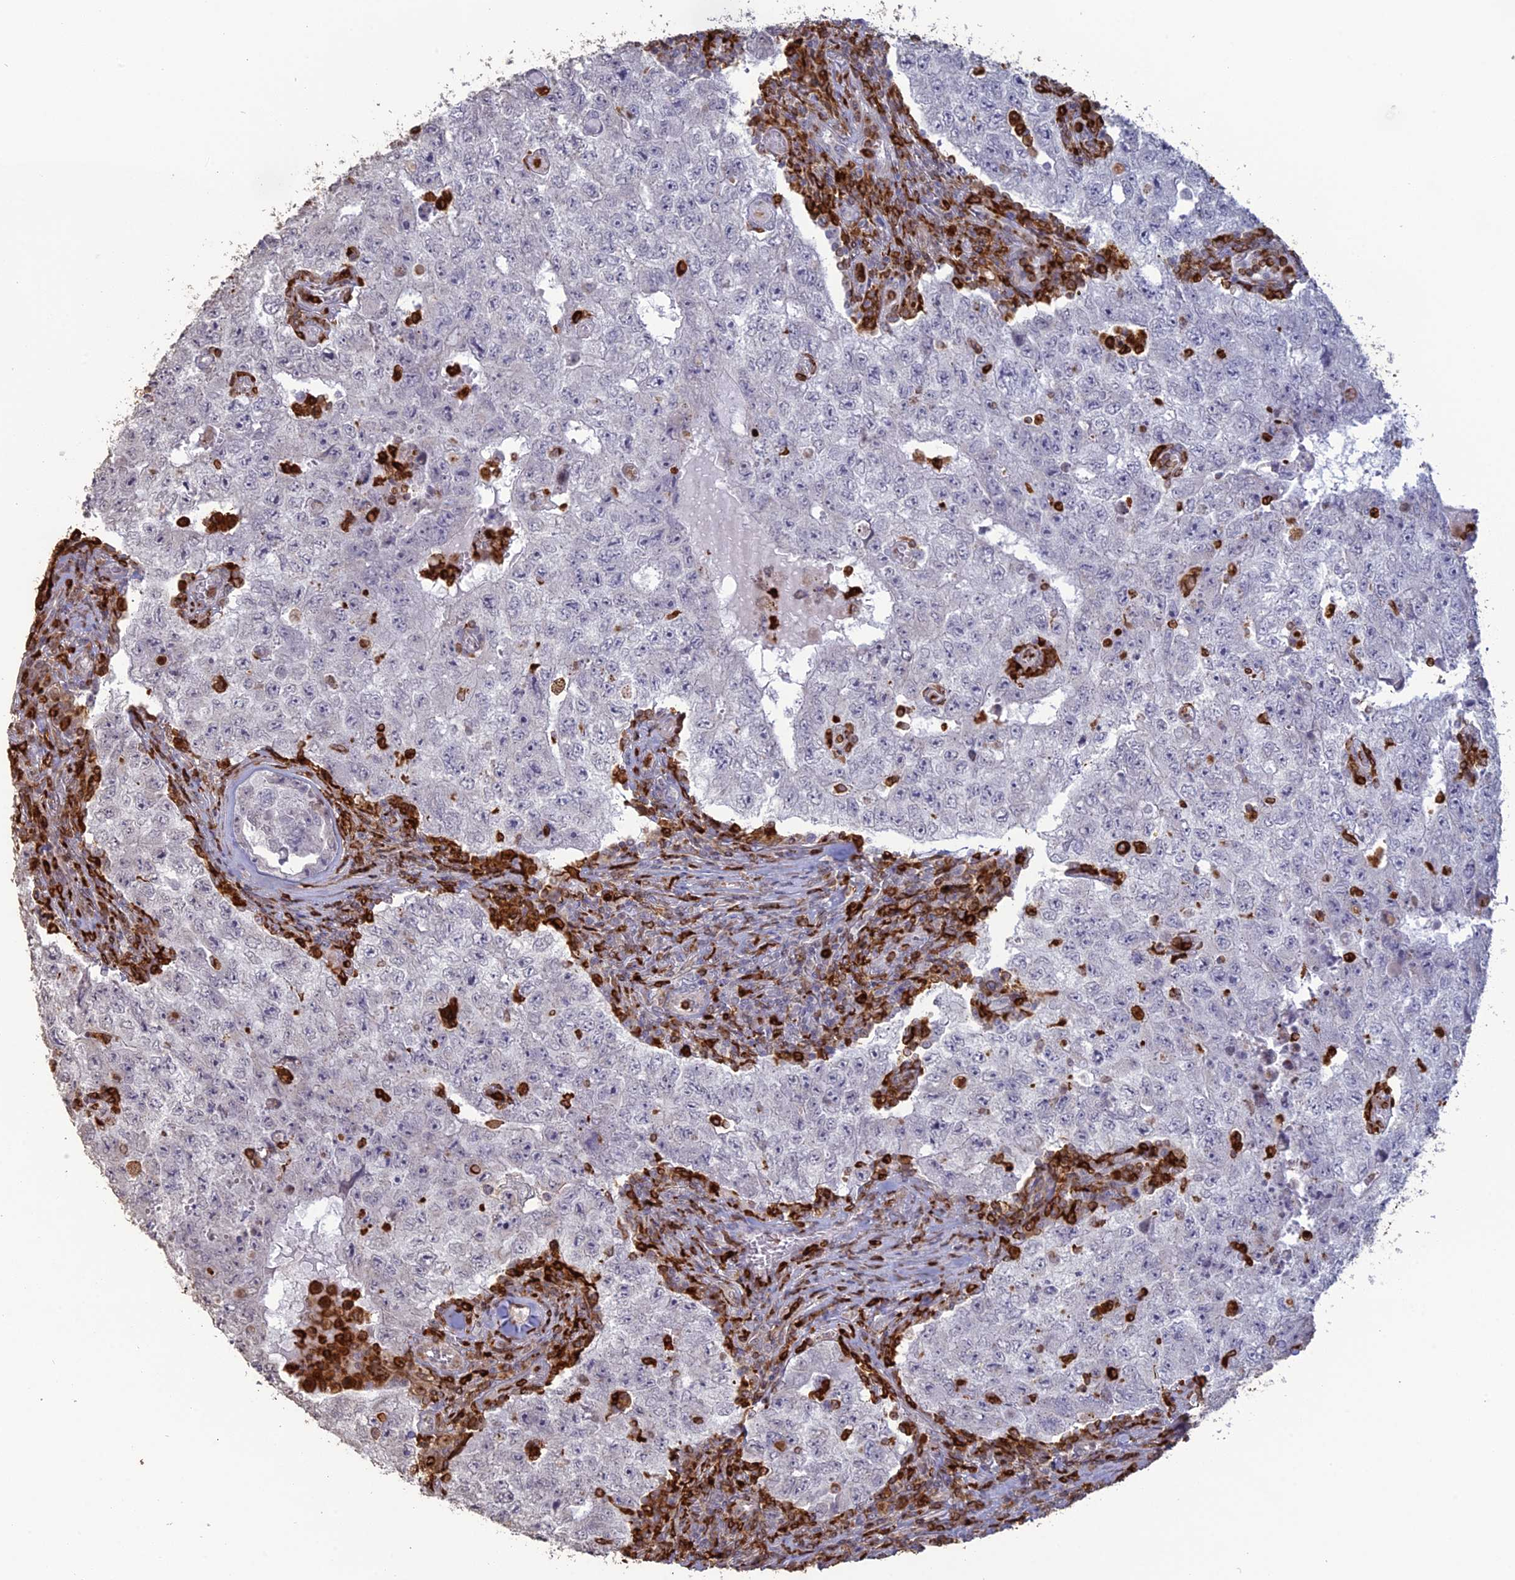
{"staining": {"intensity": "negative", "quantity": "none", "location": "none"}, "tissue": "testis cancer", "cell_type": "Tumor cells", "image_type": "cancer", "snomed": [{"axis": "morphology", "description": "Carcinoma, Embryonal, NOS"}, {"axis": "topography", "description": "Testis"}], "caption": "Tumor cells show no significant protein positivity in testis embryonal carcinoma.", "gene": "APOBR", "patient": {"sex": "male", "age": 17}}